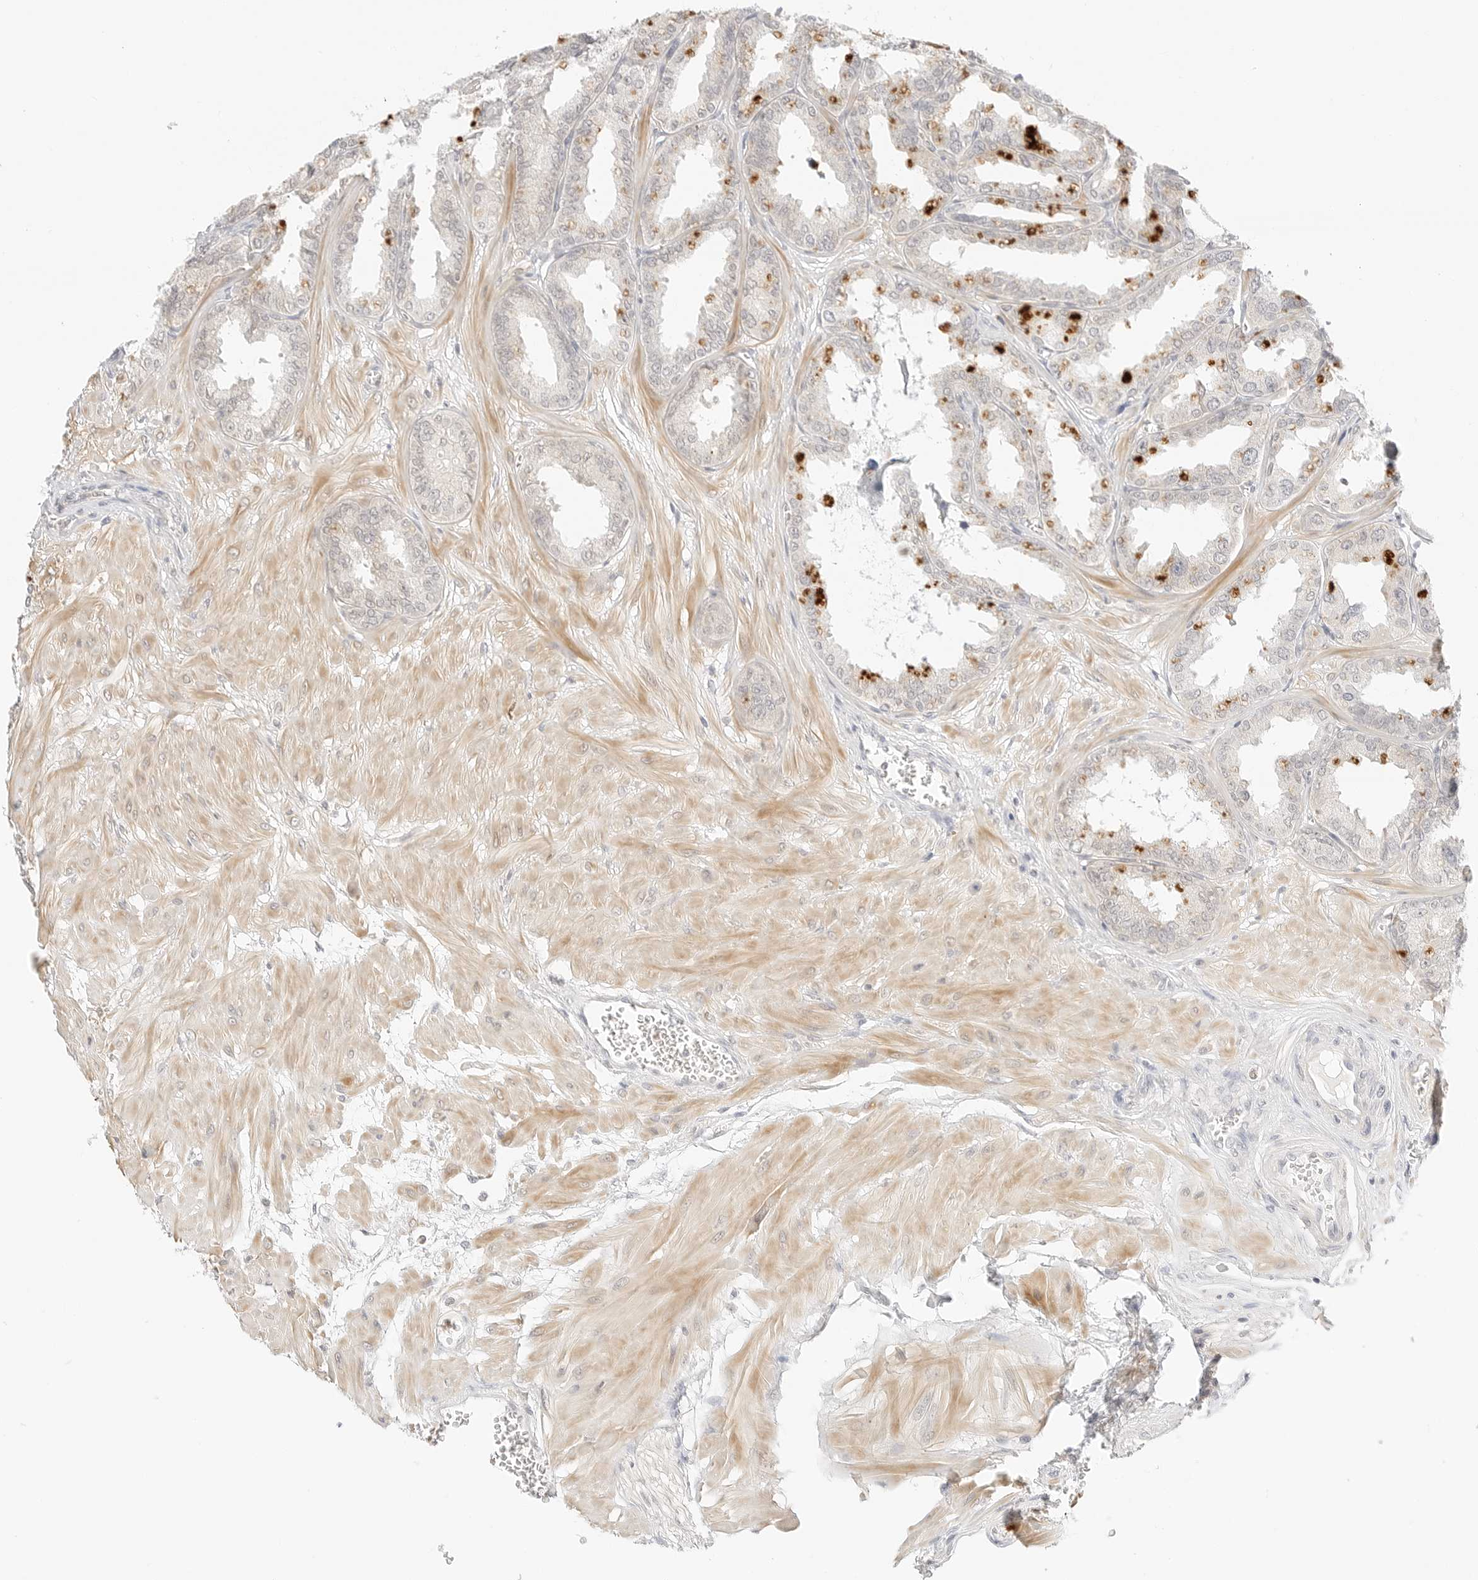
{"staining": {"intensity": "weak", "quantity": "25%-75%", "location": "cytoplasmic/membranous"}, "tissue": "seminal vesicle", "cell_type": "Glandular cells", "image_type": "normal", "snomed": [{"axis": "morphology", "description": "Normal tissue, NOS"}, {"axis": "topography", "description": "Prostate"}, {"axis": "topography", "description": "Seminal veicle"}], "caption": "Seminal vesicle stained with immunohistochemistry shows weak cytoplasmic/membranous positivity in about 25%-75% of glandular cells.", "gene": "GNAS", "patient": {"sex": "male", "age": 51}}